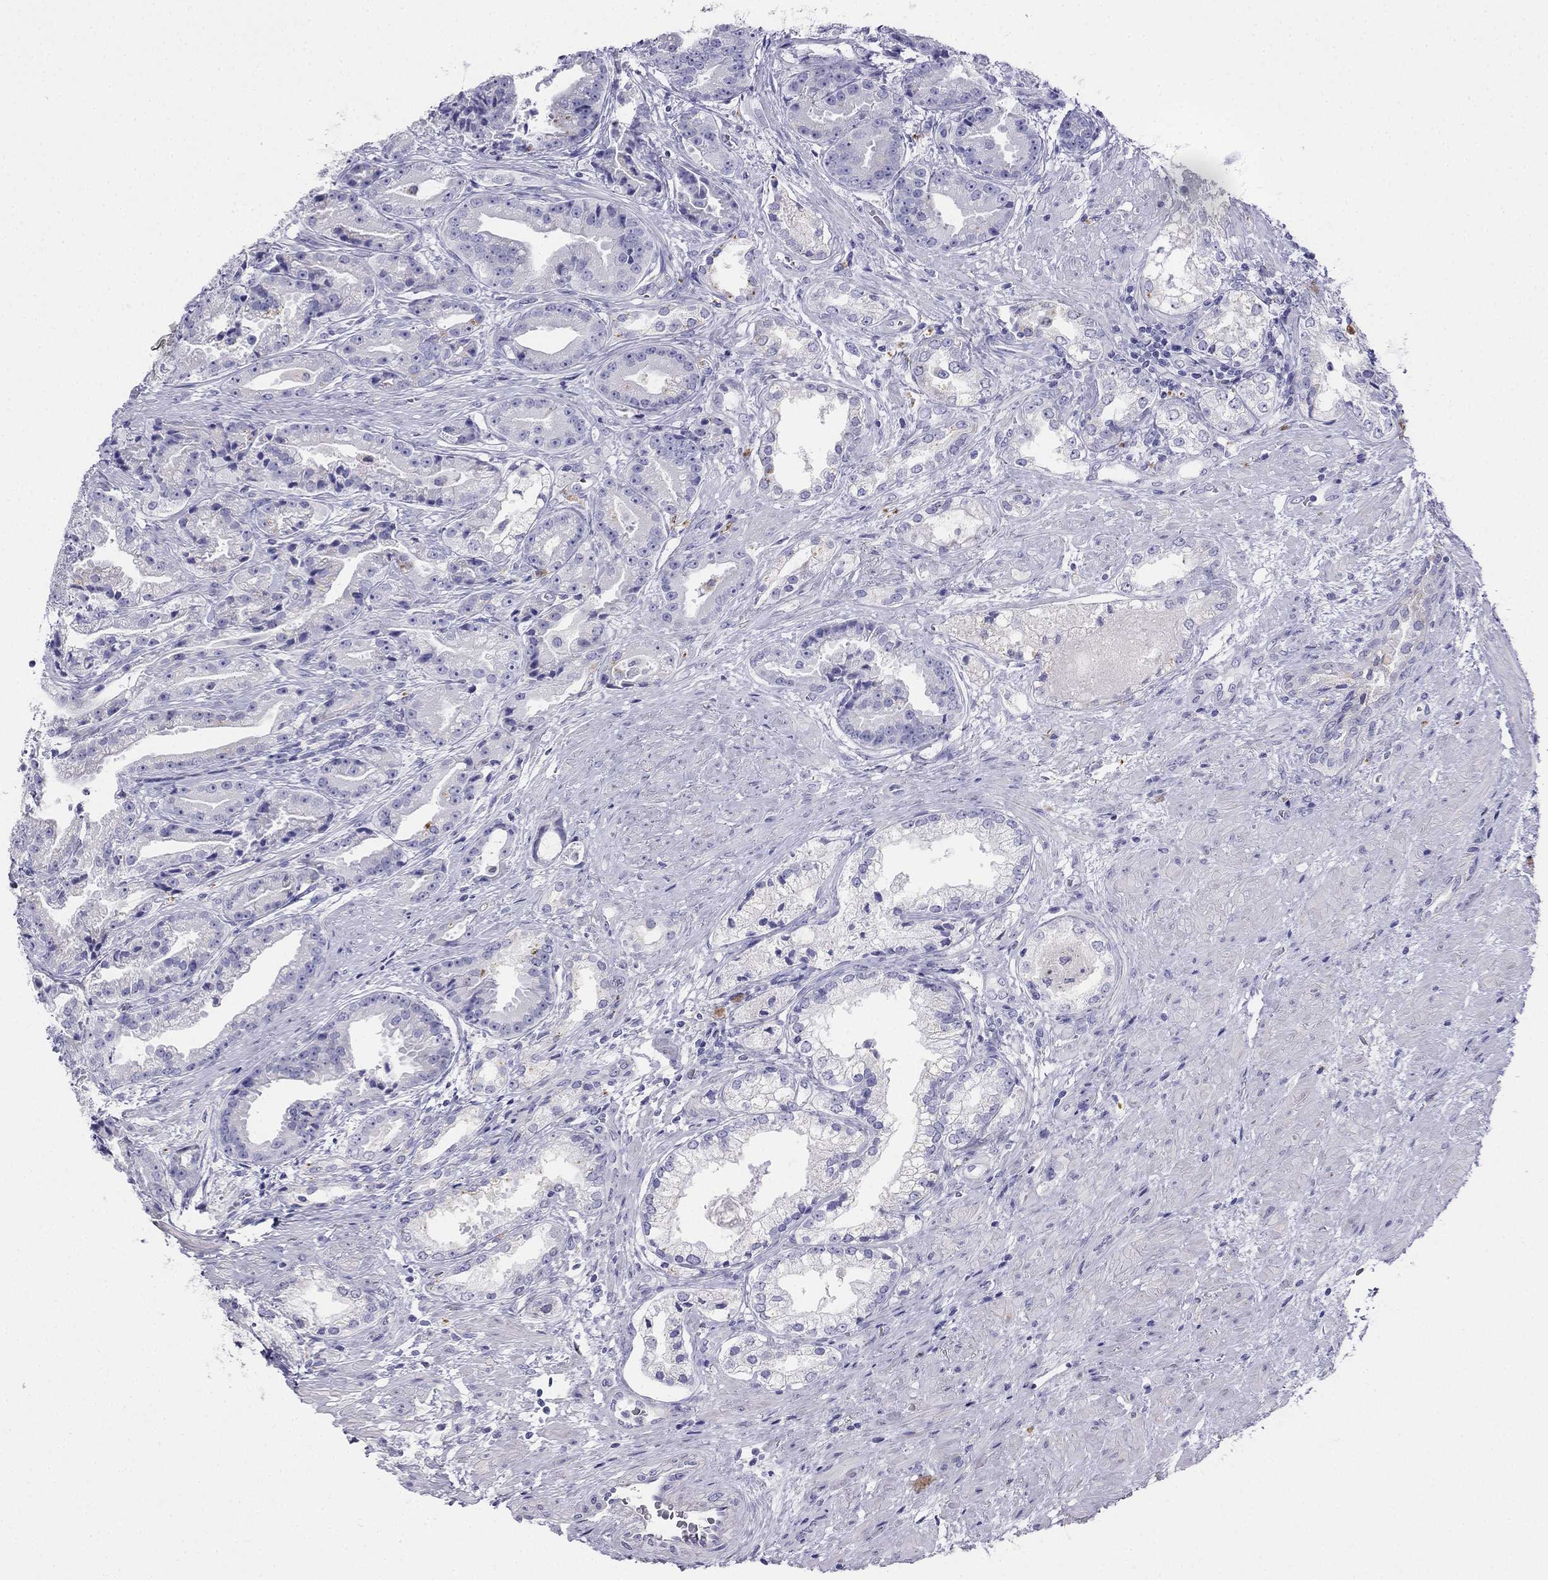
{"staining": {"intensity": "negative", "quantity": "none", "location": "none"}, "tissue": "prostate cancer", "cell_type": "Tumor cells", "image_type": "cancer", "snomed": [{"axis": "morphology", "description": "Adenocarcinoma, NOS"}, {"axis": "morphology", "description": "Adenocarcinoma, High grade"}, {"axis": "topography", "description": "Prostate"}], "caption": "Micrograph shows no significant protein positivity in tumor cells of prostate cancer (high-grade adenocarcinoma).", "gene": "ALOXE3", "patient": {"sex": "male", "age": 64}}